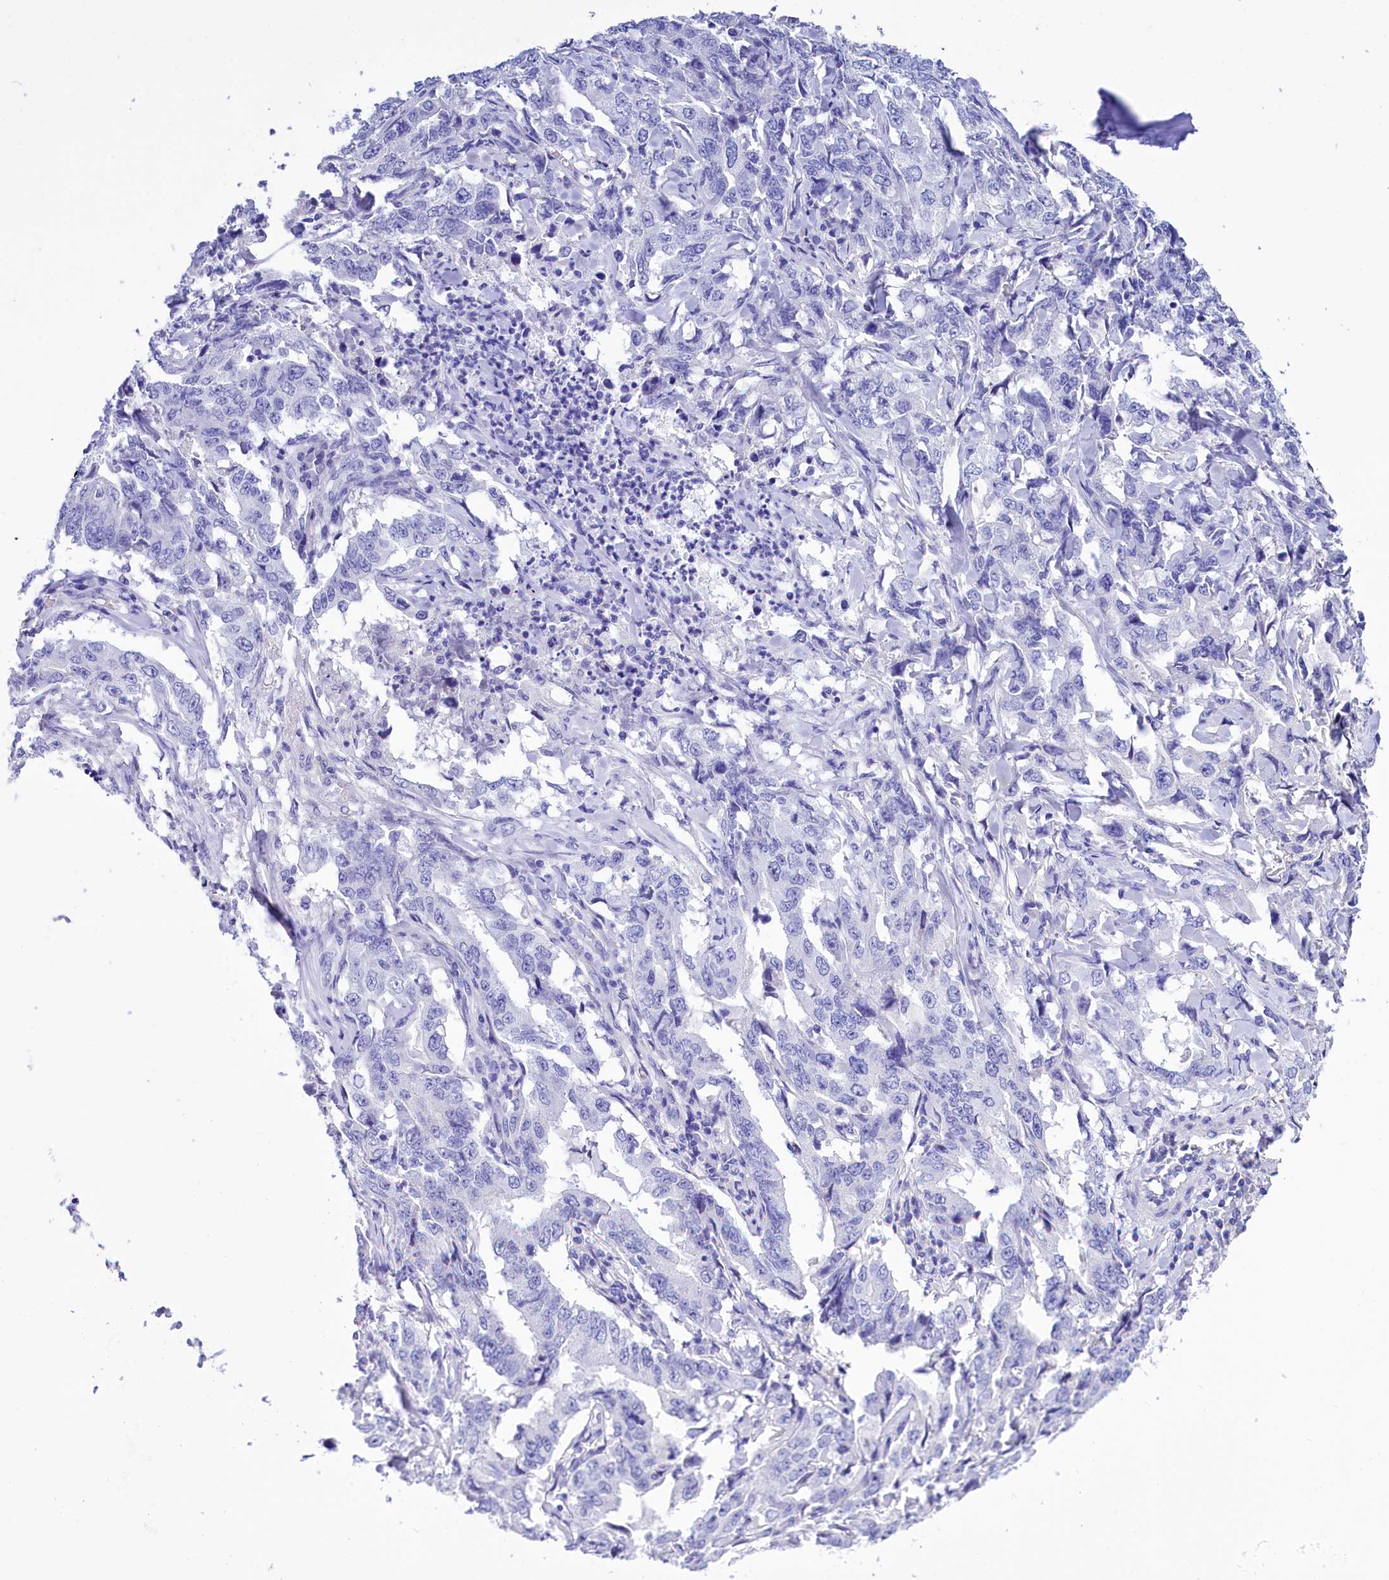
{"staining": {"intensity": "negative", "quantity": "none", "location": "none"}, "tissue": "lung cancer", "cell_type": "Tumor cells", "image_type": "cancer", "snomed": [{"axis": "morphology", "description": "Adenocarcinoma, NOS"}, {"axis": "topography", "description": "Lung"}], "caption": "IHC micrograph of neoplastic tissue: human lung adenocarcinoma stained with DAB shows no significant protein positivity in tumor cells.", "gene": "TTC36", "patient": {"sex": "female", "age": 51}}